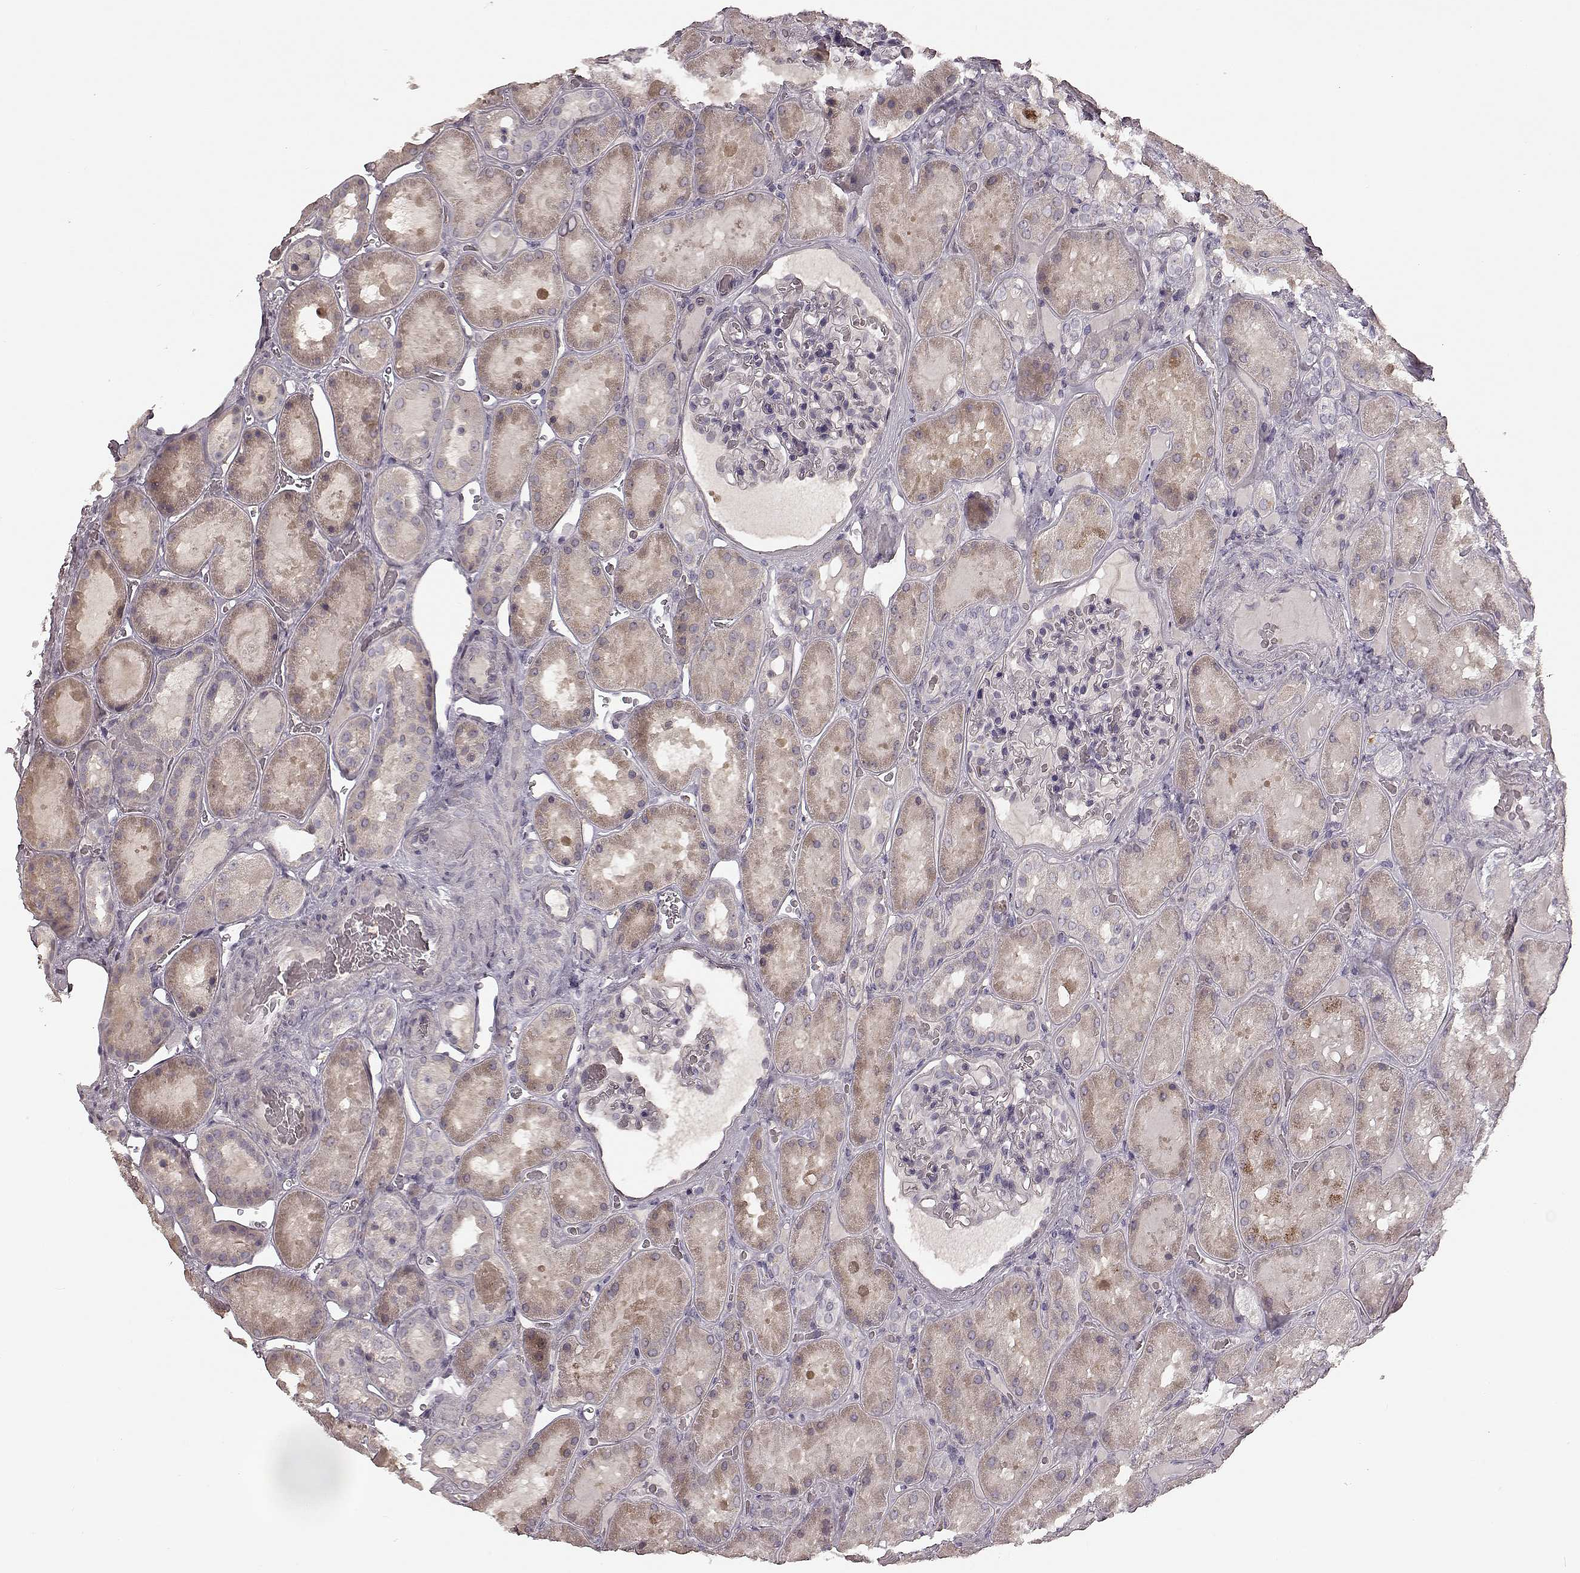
{"staining": {"intensity": "negative", "quantity": "none", "location": "none"}, "tissue": "kidney", "cell_type": "Cells in glomeruli", "image_type": "normal", "snomed": [{"axis": "morphology", "description": "Normal tissue, NOS"}, {"axis": "topography", "description": "Kidney"}], "caption": "Immunohistochemical staining of unremarkable kidney demonstrates no significant expression in cells in glomeruli.", "gene": "MIA", "patient": {"sex": "male", "age": 73}}